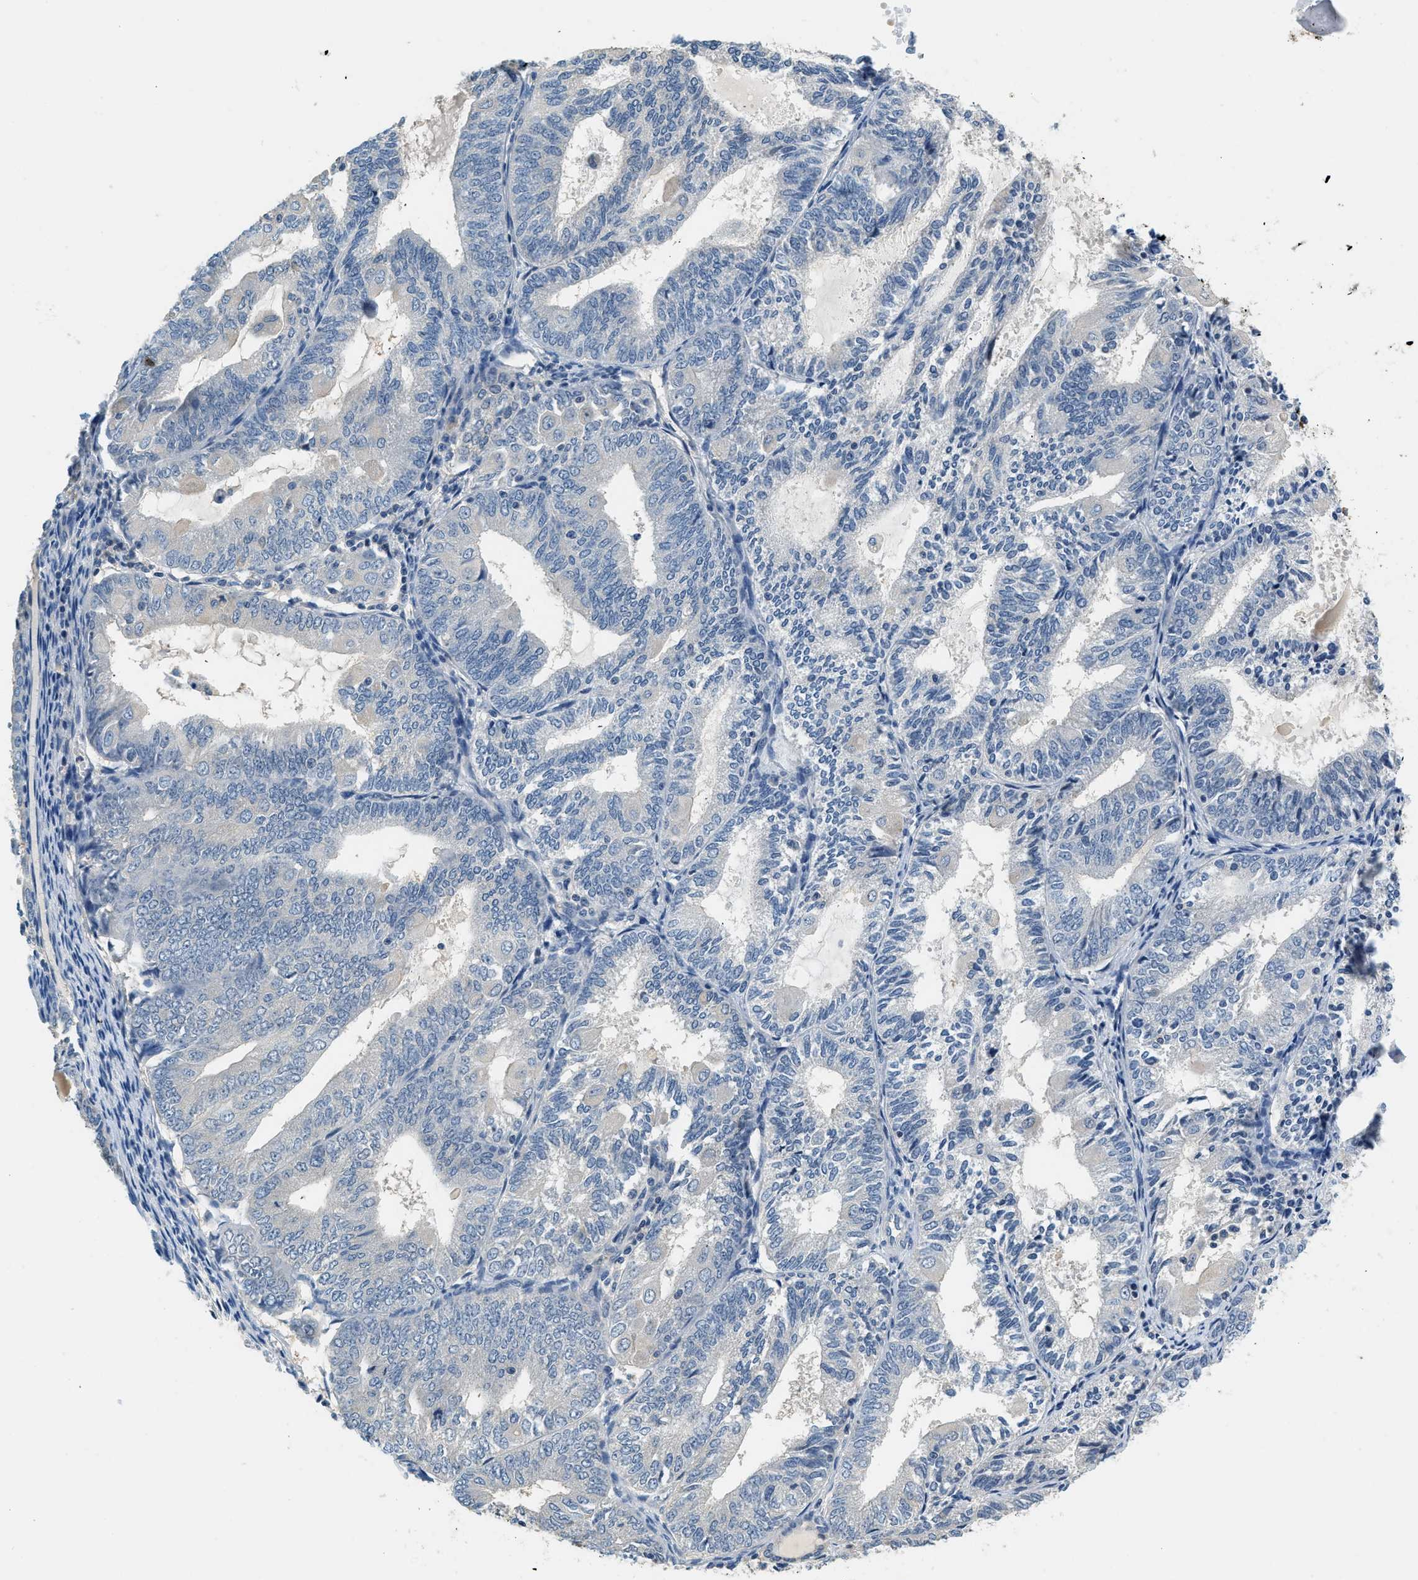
{"staining": {"intensity": "negative", "quantity": "none", "location": "none"}, "tissue": "endometrial cancer", "cell_type": "Tumor cells", "image_type": "cancer", "snomed": [{"axis": "morphology", "description": "Adenocarcinoma, NOS"}, {"axis": "topography", "description": "Endometrium"}], "caption": "IHC photomicrograph of adenocarcinoma (endometrial) stained for a protein (brown), which demonstrates no positivity in tumor cells.", "gene": "SLC35E1", "patient": {"sex": "female", "age": 81}}